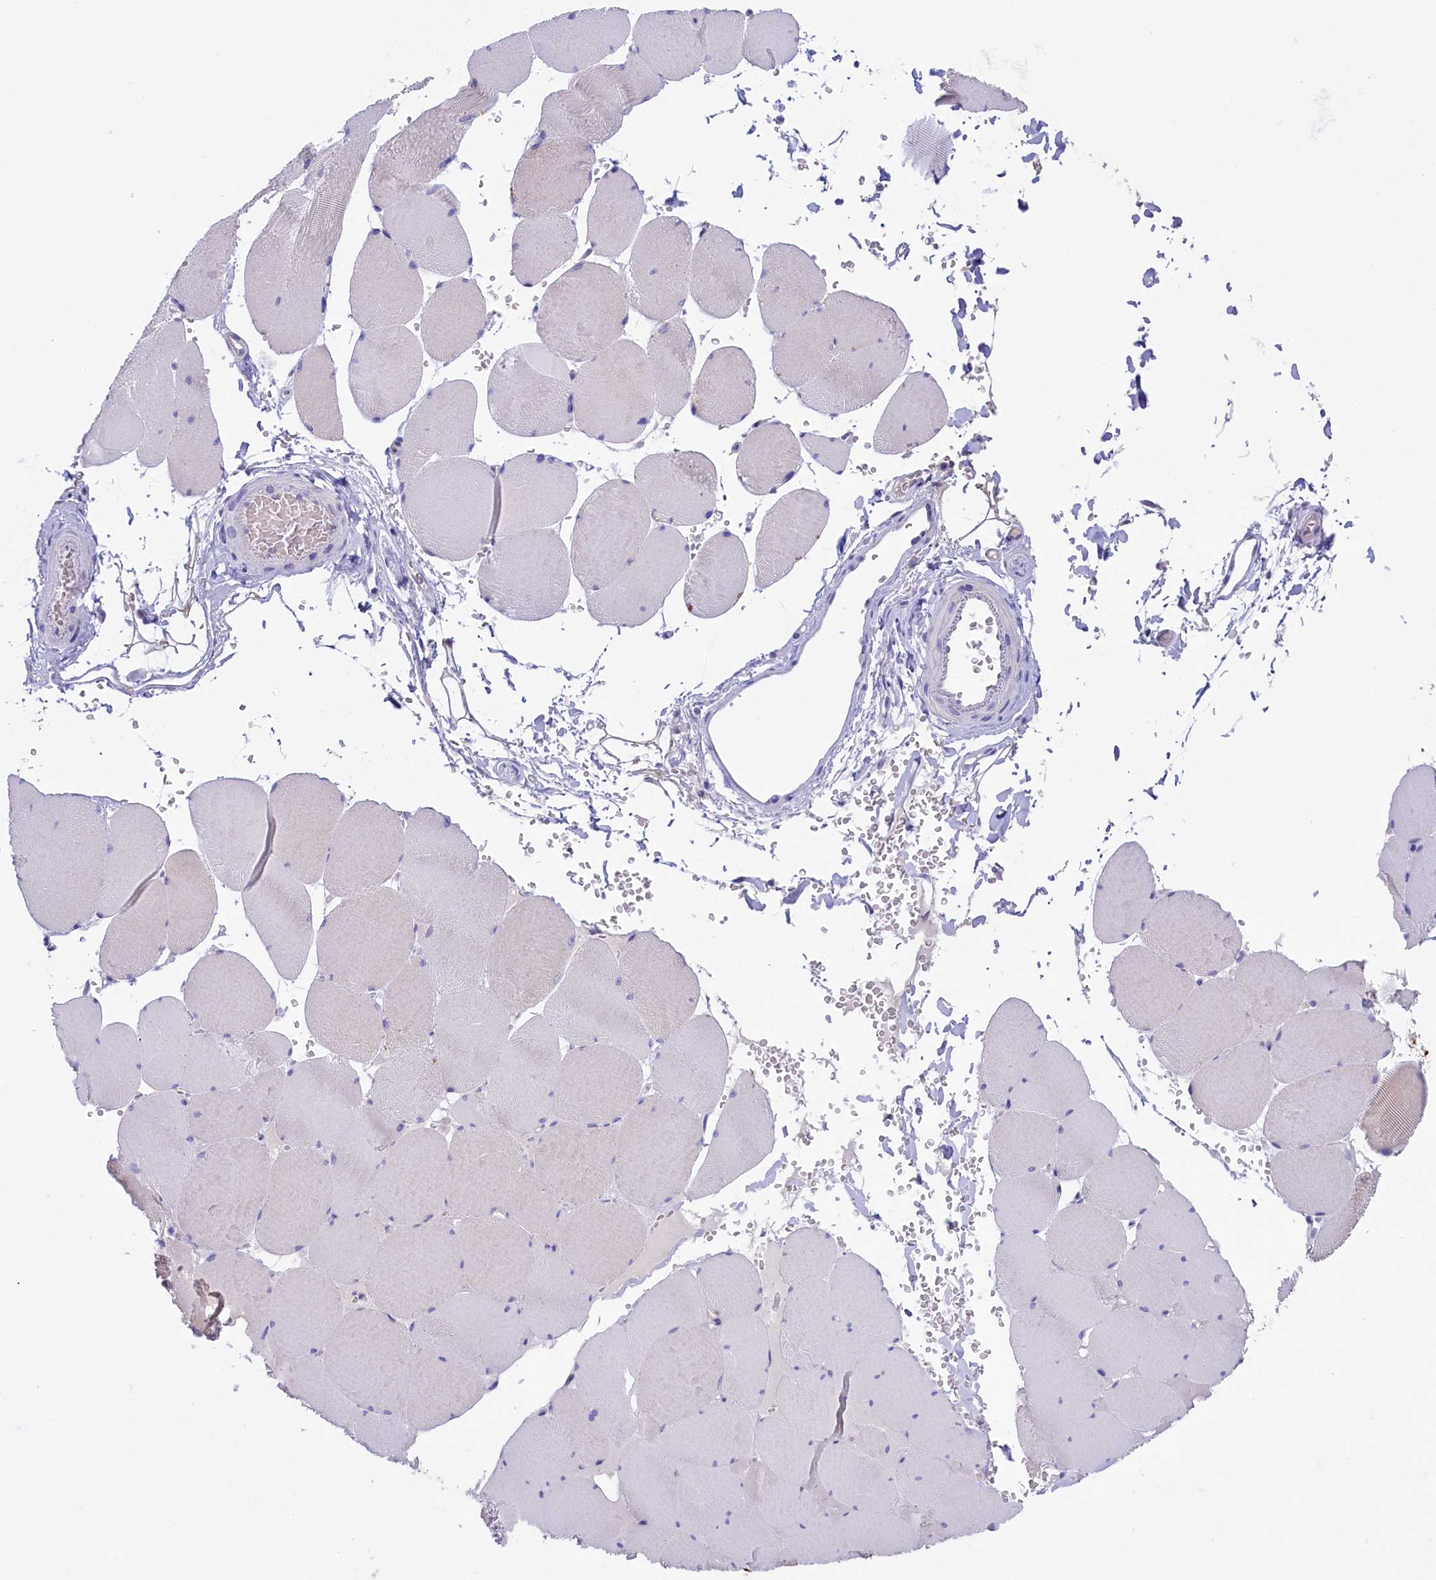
{"staining": {"intensity": "negative", "quantity": "none", "location": "none"}, "tissue": "skeletal muscle", "cell_type": "Myocytes", "image_type": "normal", "snomed": [{"axis": "morphology", "description": "Normal tissue, NOS"}, {"axis": "topography", "description": "Skeletal muscle"}, {"axis": "topography", "description": "Head-Neck"}], "caption": "Image shows no significant protein expression in myocytes of normal skeletal muscle.", "gene": "ZSWIM4", "patient": {"sex": "male", "age": 66}}